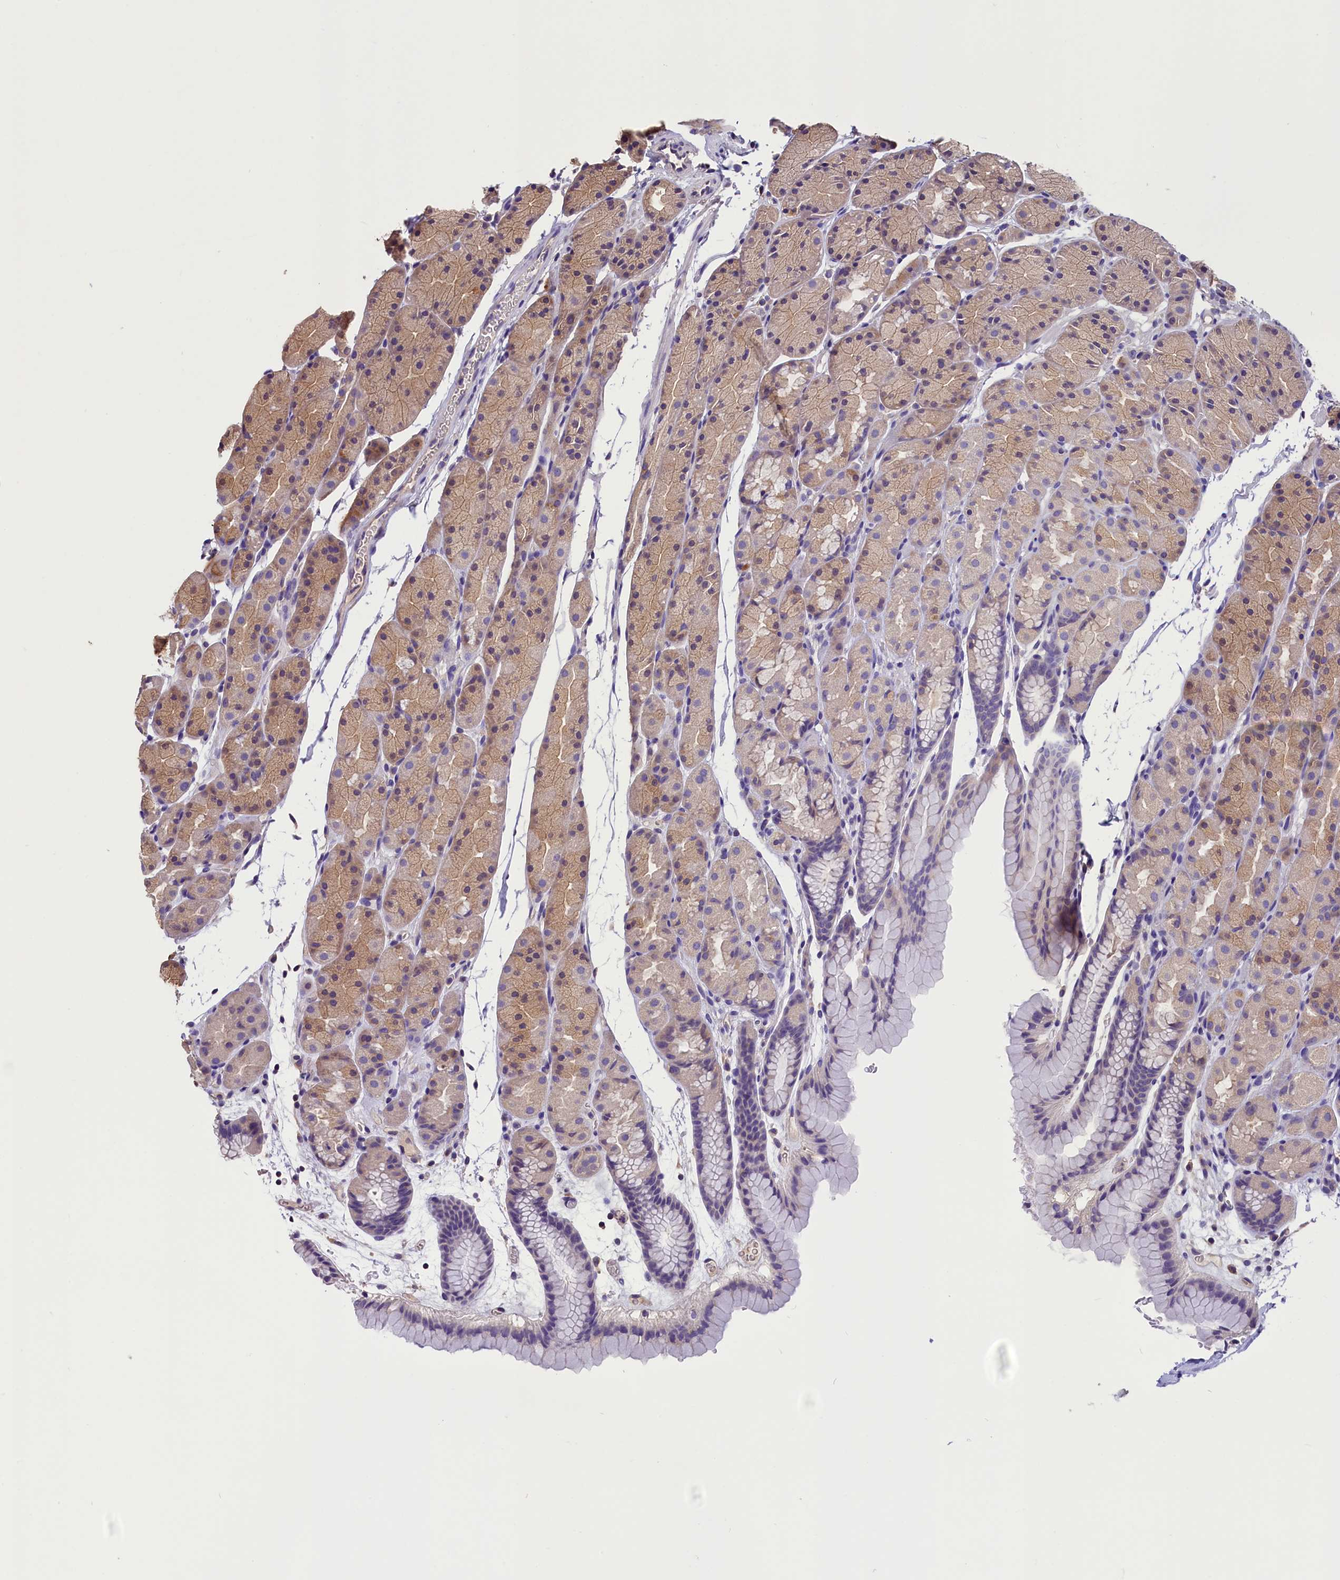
{"staining": {"intensity": "weak", "quantity": "25%-75%", "location": "cytoplasmic/membranous"}, "tissue": "stomach", "cell_type": "Glandular cells", "image_type": "normal", "snomed": [{"axis": "morphology", "description": "Normal tissue, NOS"}, {"axis": "topography", "description": "Stomach, upper"}, {"axis": "topography", "description": "Stomach"}], "caption": "Glandular cells exhibit weak cytoplasmic/membranous positivity in approximately 25%-75% of cells in normal stomach.", "gene": "AP3B2", "patient": {"sex": "male", "age": 47}}